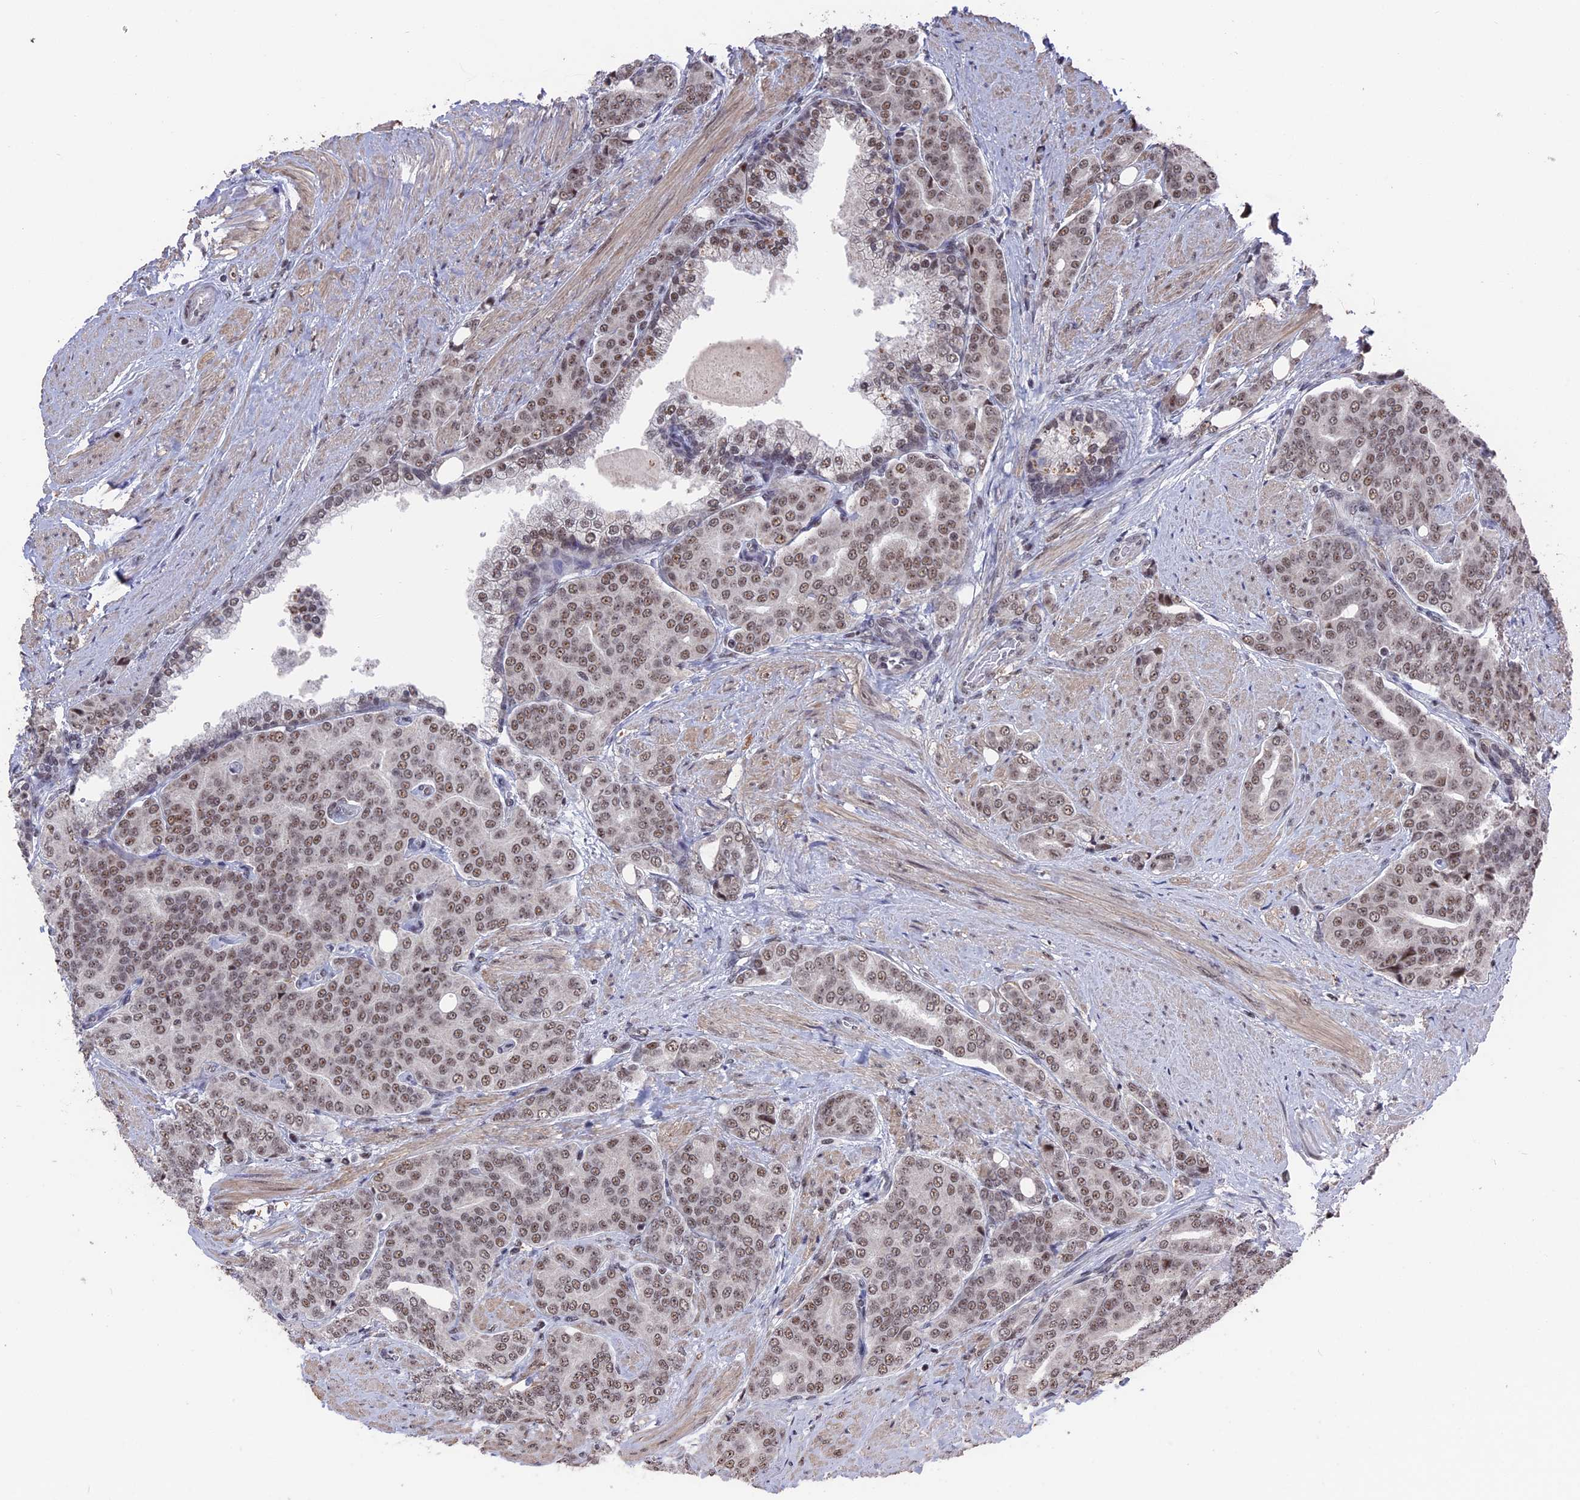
{"staining": {"intensity": "weak", "quantity": "25%-75%", "location": "nuclear"}, "tissue": "prostate cancer", "cell_type": "Tumor cells", "image_type": "cancer", "snomed": [{"axis": "morphology", "description": "Adenocarcinoma, High grade"}, {"axis": "topography", "description": "Prostate"}], "caption": "Brown immunohistochemical staining in adenocarcinoma (high-grade) (prostate) displays weak nuclear staining in about 25%-75% of tumor cells. (IHC, brightfield microscopy, high magnification).", "gene": "SF3A2", "patient": {"sex": "male", "age": 67}}